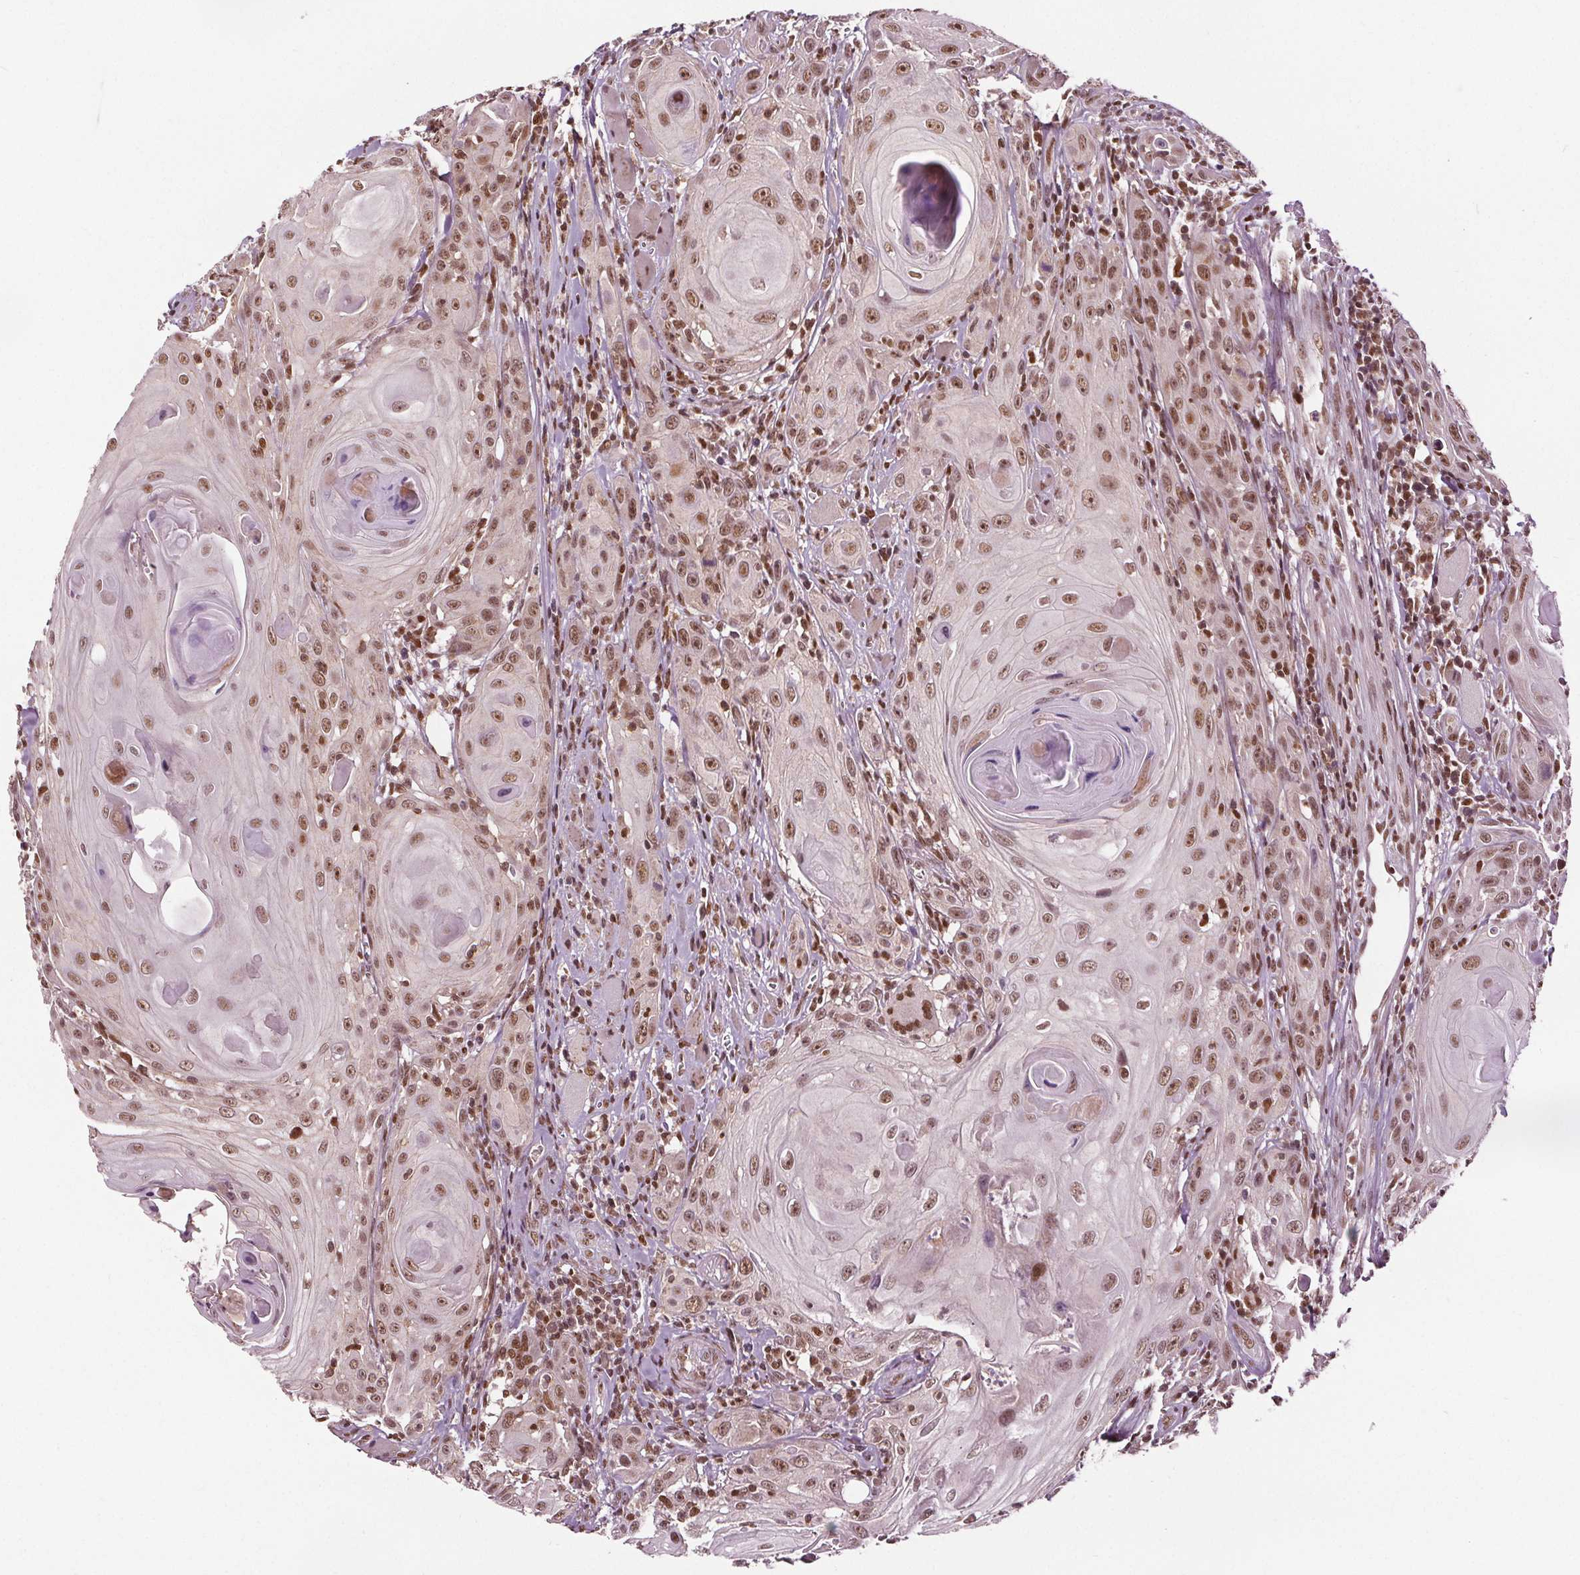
{"staining": {"intensity": "moderate", "quantity": ">75%", "location": "nuclear"}, "tissue": "head and neck cancer", "cell_type": "Tumor cells", "image_type": "cancer", "snomed": [{"axis": "morphology", "description": "Squamous cell carcinoma, NOS"}, {"axis": "topography", "description": "Head-Neck"}], "caption": "Head and neck squamous cell carcinoma was stained to show a protein in brown. There is medium levels of moderate nuclear expression in about >75% of tumor cells.", "gene": "DDX11", "patient": {"sex": "female", "age": 80}}